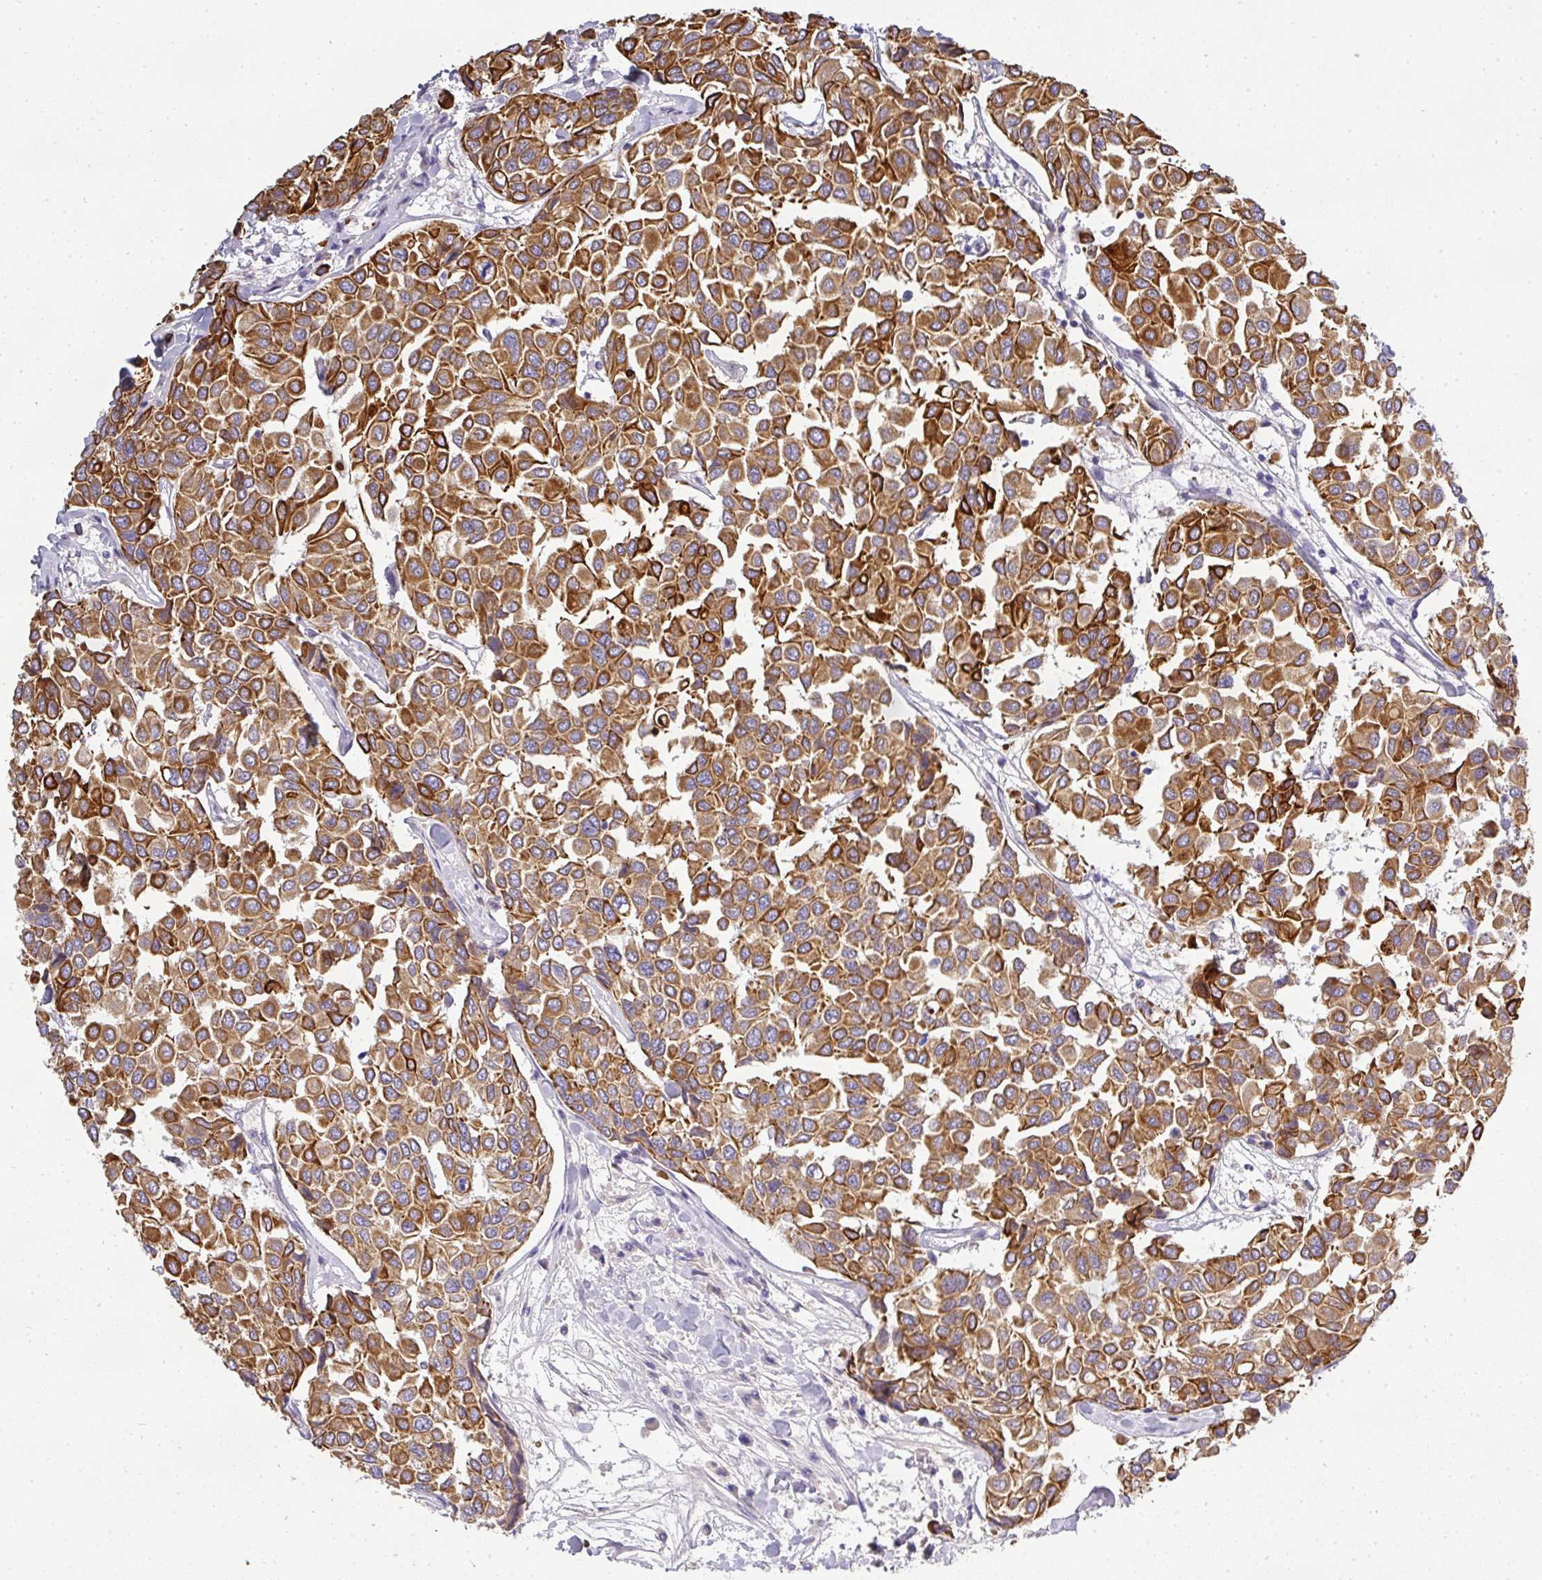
{"staining": {"intensity": "strong", "quantity": ">75%", "location": "cytoplasmic/membranous"}, "tissue": "breast cancer", "cell_type": "Tumor cells", "image_type": "cancer", "snomed": [{"axis": "morphology", "description": "Duct carcinoma"}, {"axis": "topography", "description": "Breast"}], "caption": "Tumor cells exhibit strong cytoplasmic/membranous staining in about >75% of cells in invasive ductal carcinoma (breast). Using DAB (brown) and hematoxylin (blue) stains, captured at high magnification using brightfield microscopy.", "gene": "ASXL3", "patient": {"sex": "female", "age": 55}}